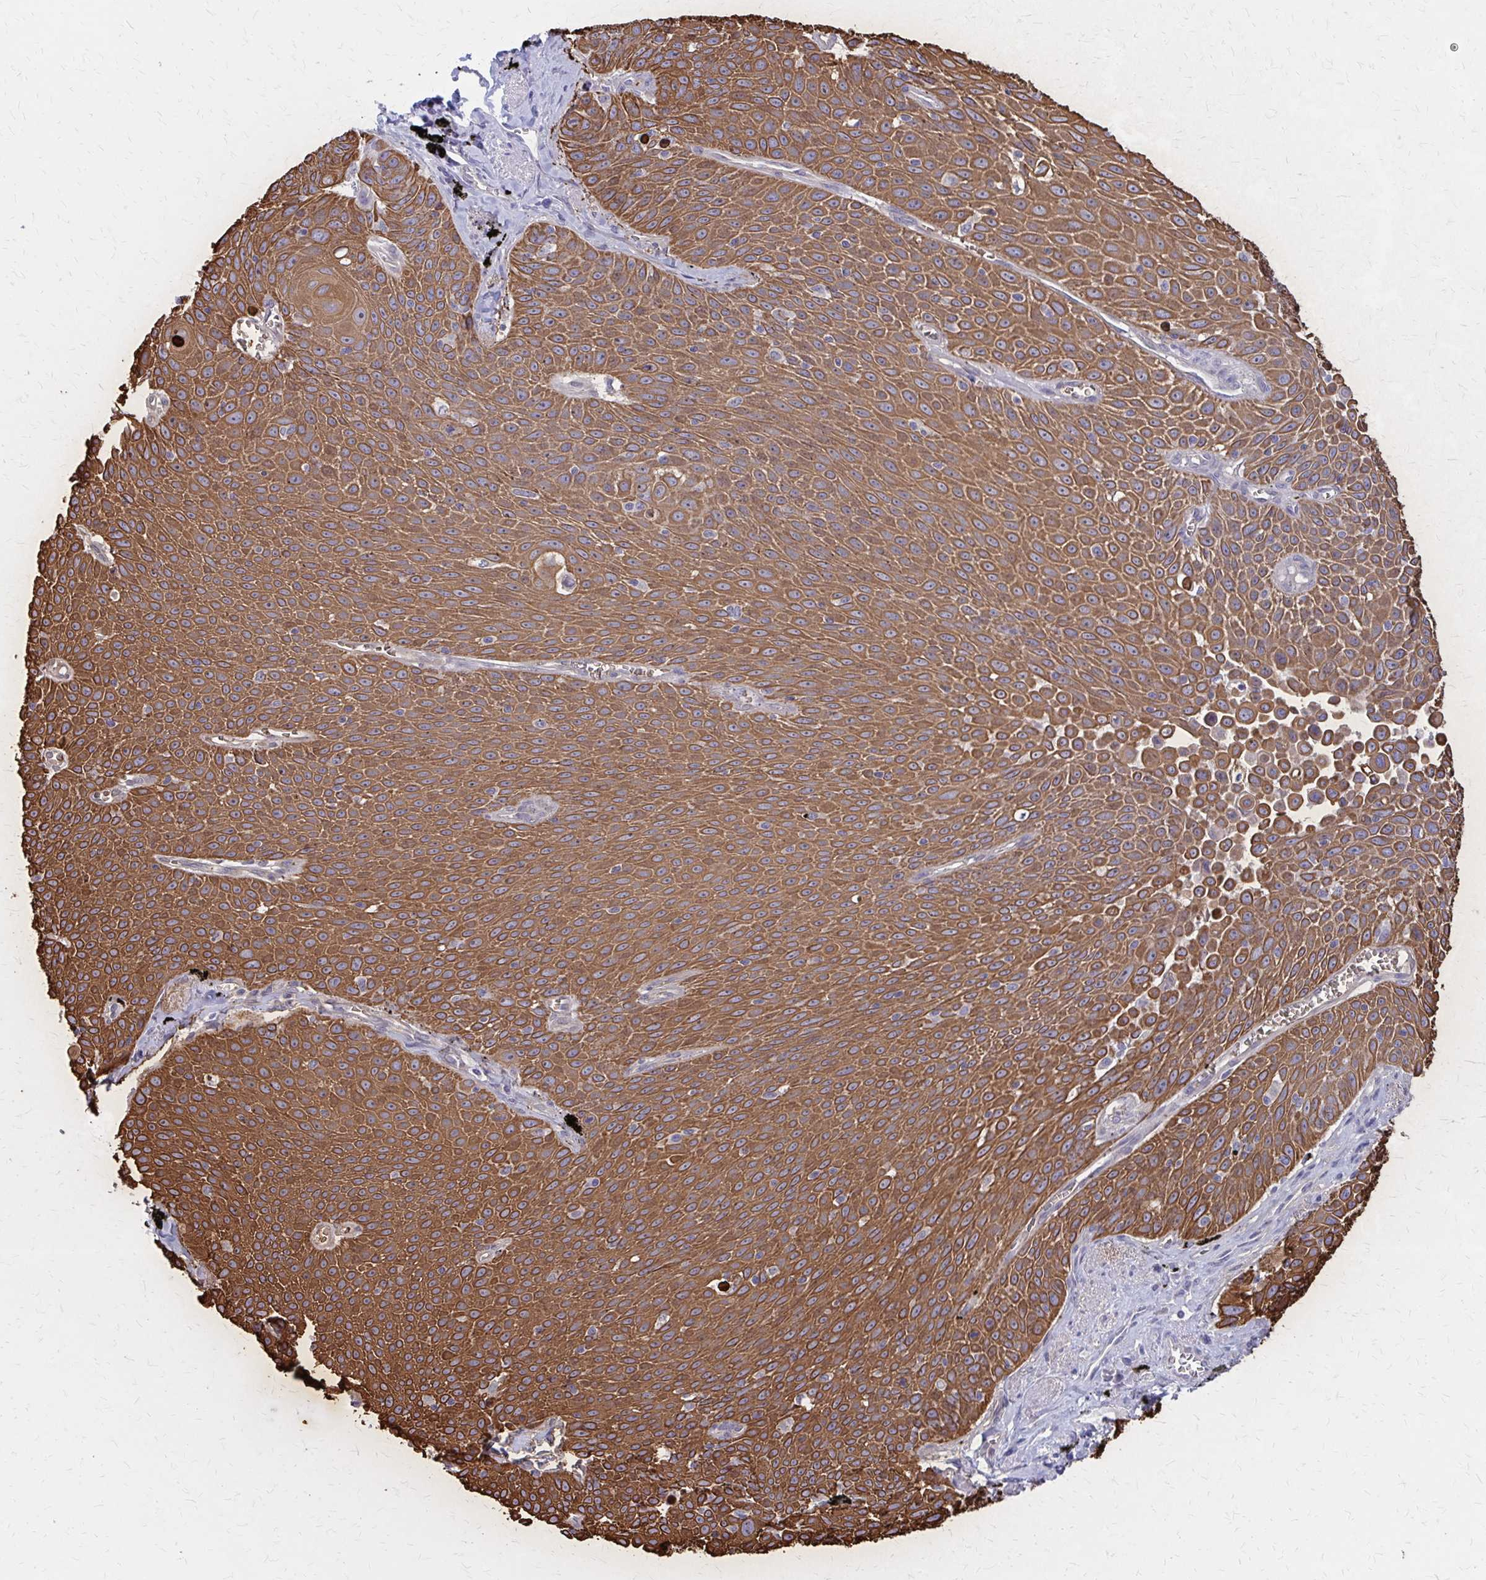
{"staining": {"intensity": "strong", "quantity": ">75%", "location": "cytoplasmic/membranous"}, "tissue": "lung cancer", "cell_type": "Tumor cells", "image_type": "cancer", "snomed": [{"axis": "morphology", "description": "Squamous cell carcinoma, NOS"}, {"axis": "morphology", "description": "Squamous cell carcinoma, metastatic, NOS"}, {"axis": "topography", "description": "Lymph node"}, {"axis": "topography", "description": "Lung"}], "caption": "Immunohistochemistry of human squamous cell carcinoma (lung) shows high levels of strong cytoplasmic/membranous staining in about >75% of tumor cells. (DAB IHC, brown staining for protein, blue staining for nuclei).", "gene": "GLYATL2", "patient": {"sex": "female", "age": 62}}